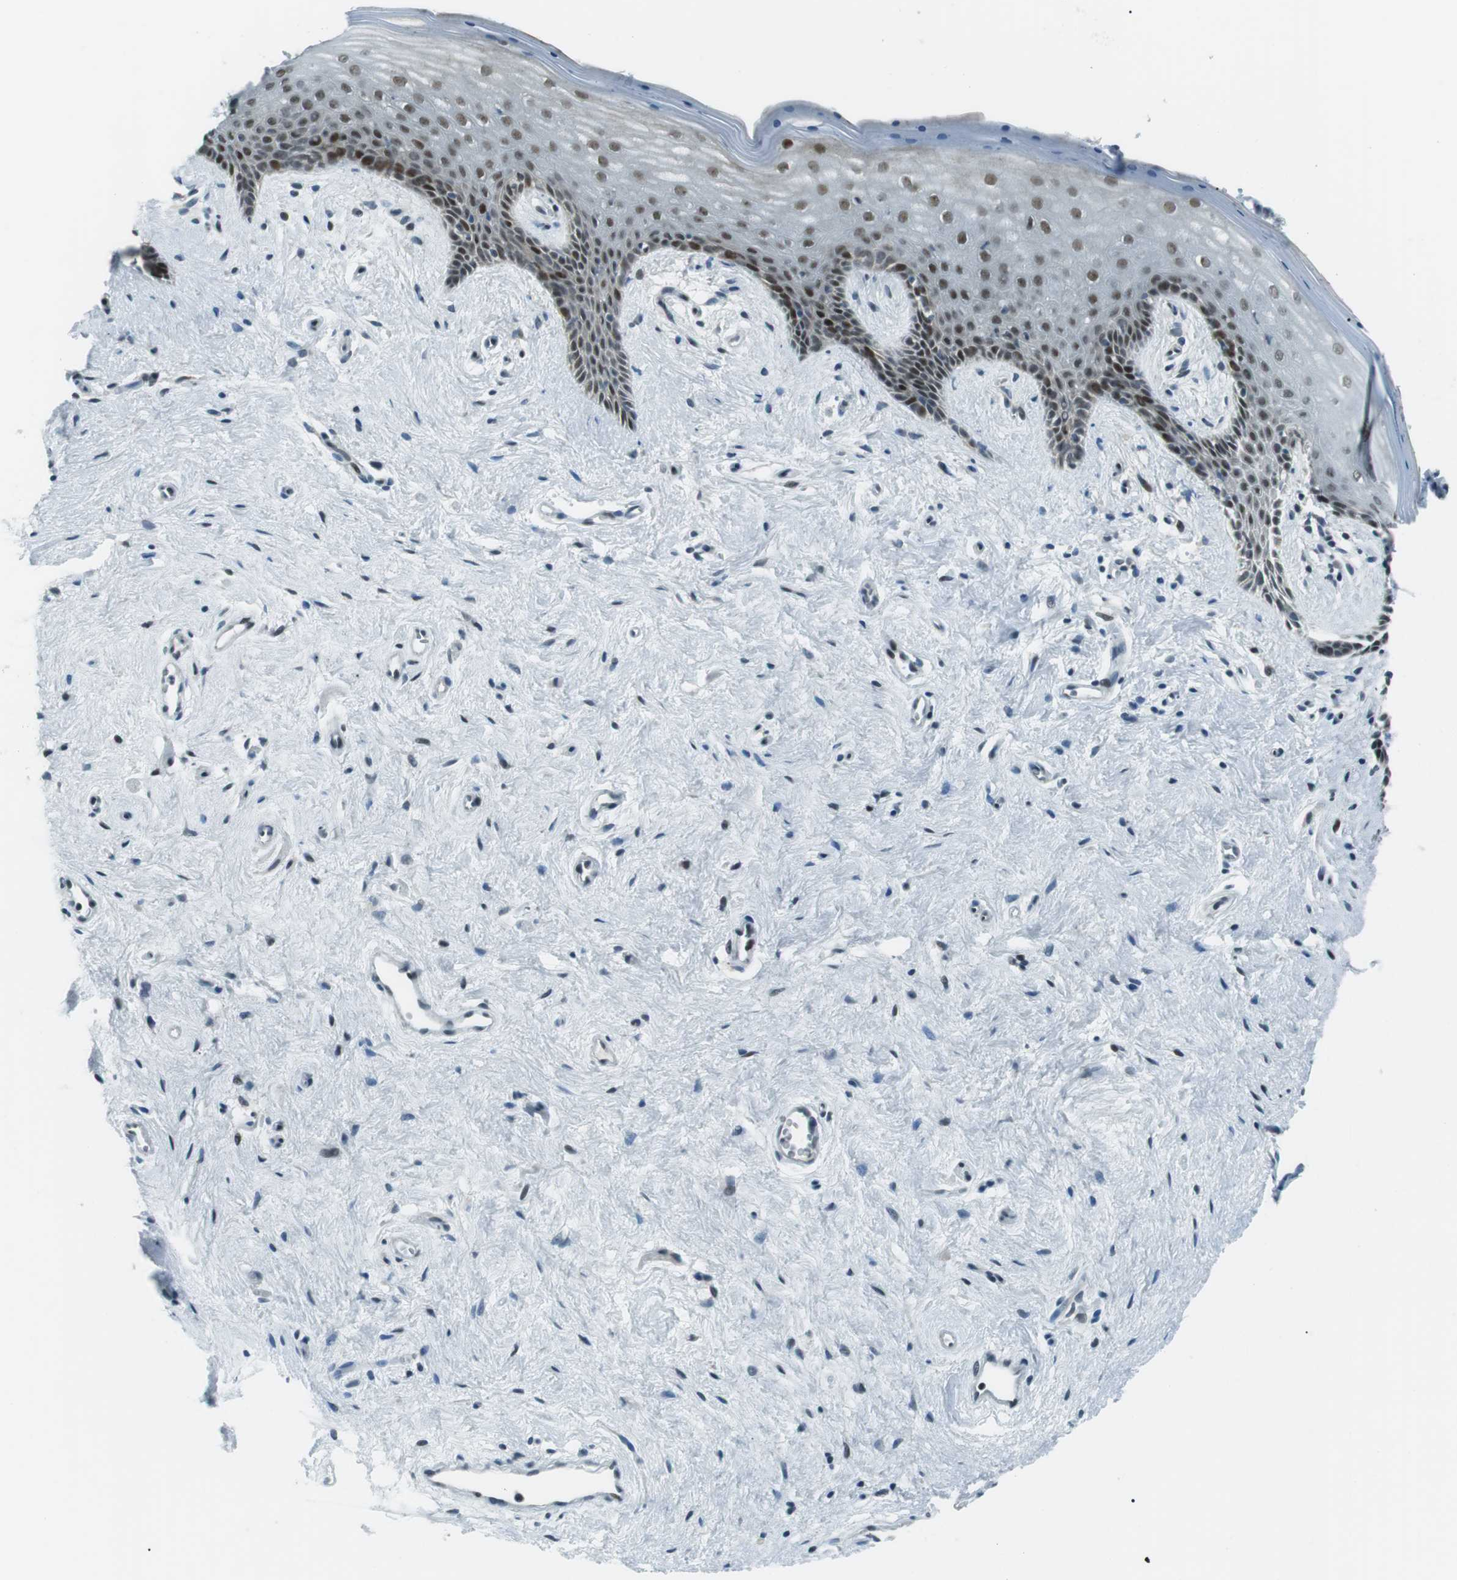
{"staining": {"intensity": "strong", "quantity": "25%-75%", "location": "nuclear"}, "tissue": "vagina", "cell_type": "Squamous epithelial cells", "image_type": "normal", "snomed": [{"axis": "morphology", "description": "Normal tissue, NOS"}, {"axis": "topography", "description": "Vagina"}], "caption": "Immunohistochemical staining of unremarkable vagina shows strong nuclear protein positivity in about 25%-75% of squamous epithelial cells. (brown staining indicates protein expression, while blue staining denotes nuclei).", "gene": "PJA1", "patient": {"sex": "female", "age": 44}}